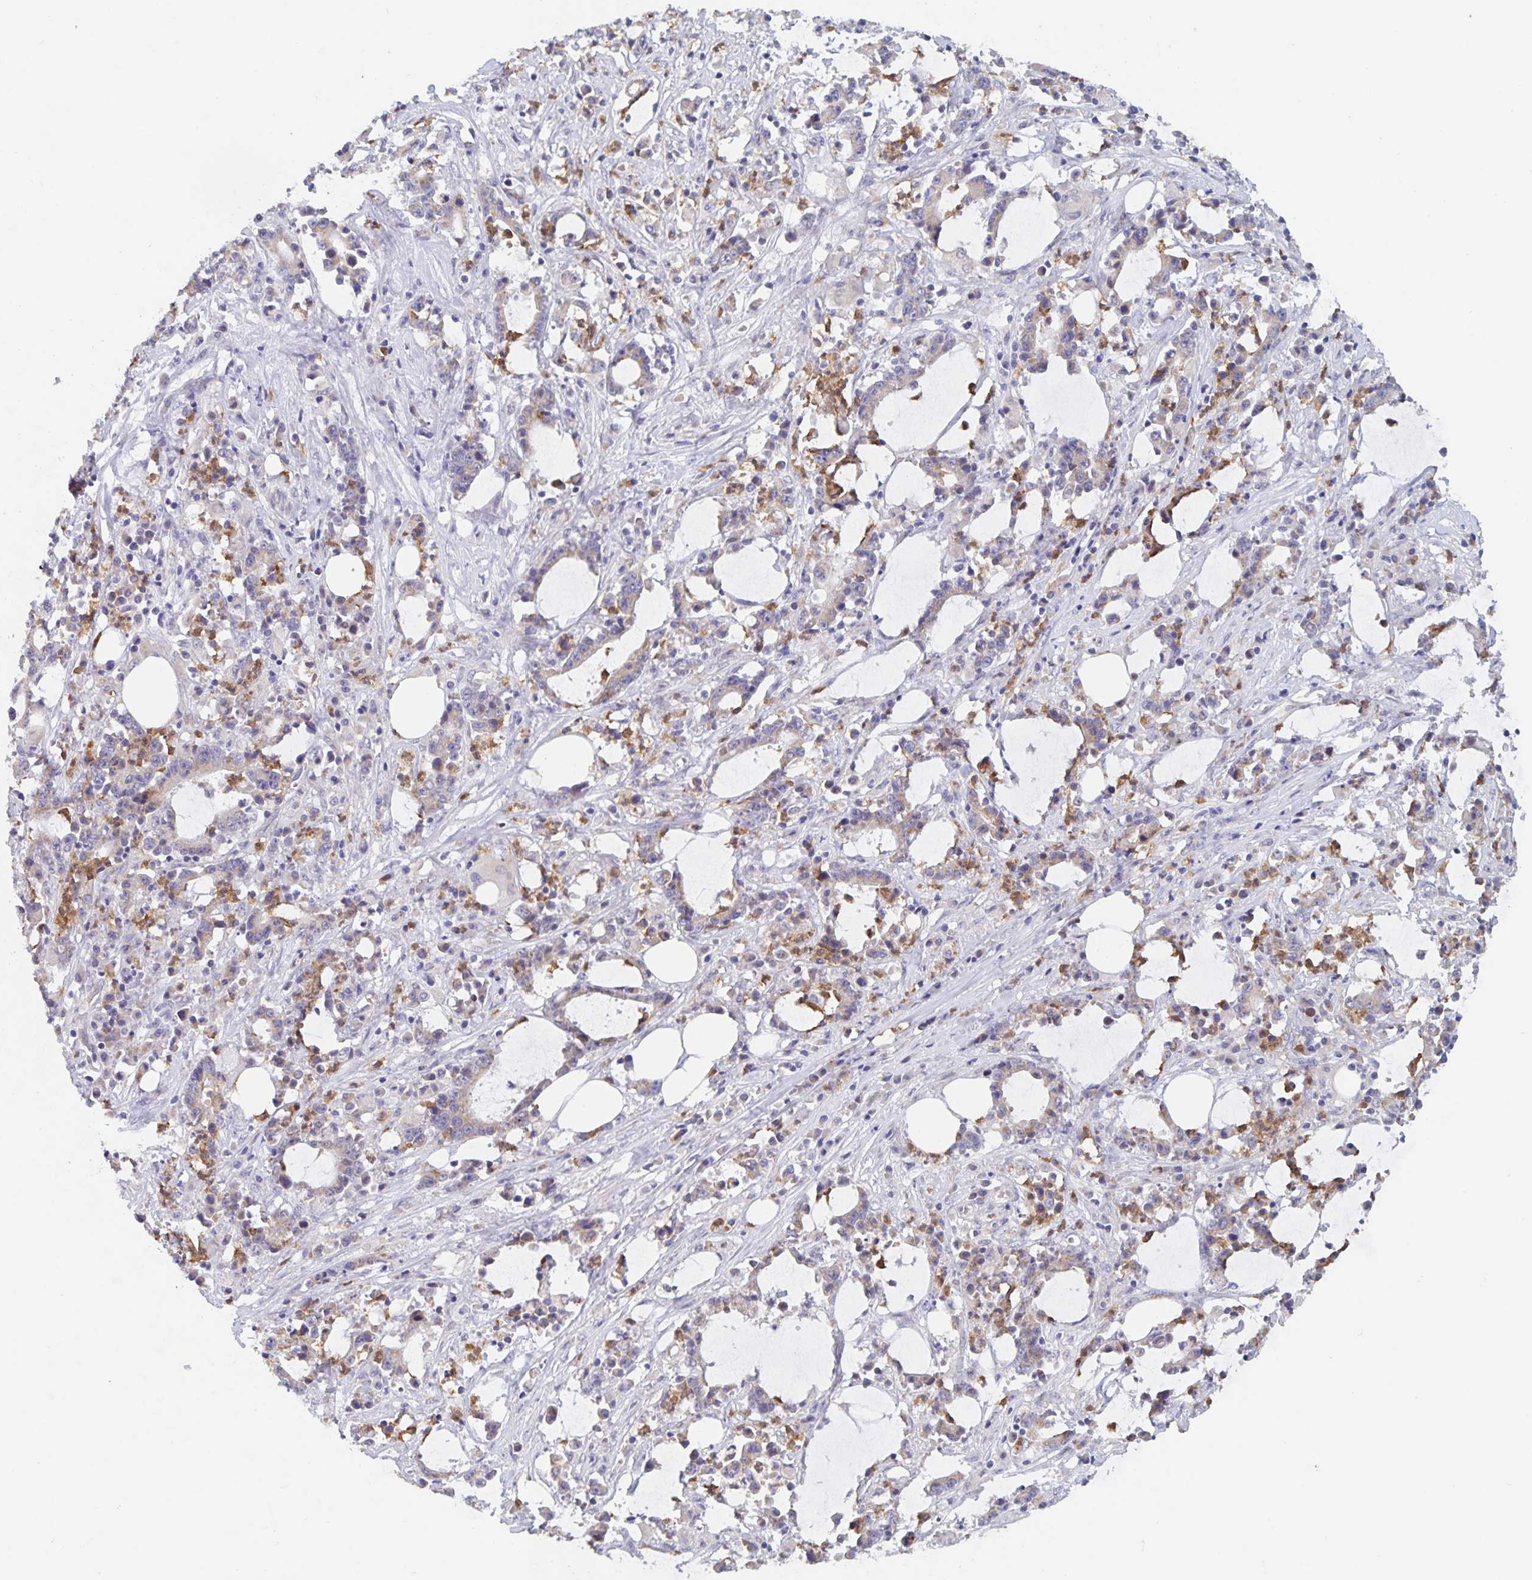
{"staining": {"intensity": "weak", "quantity": "25%-75%", "location": "cytoplasmic/membranous"}, "tissue": "stomach cancer", "cell_type": "Tumor cells", "image_type": "cancer", "snomed": [{"axis": "morphology", "description": "Adenocarcinoma, NOS"}, {"axis": "topography", "description": "Stomach, upper"}], "caption": "Stomach cancer (adenocarcinoma) was stained to show a protein in brown. There is low levels of weak cytoplasmic/membranous positivity in approximately 25%-75% of tumor cells.", "gene": "CDC42BPG", "patient": {"sex": "male", "age": 68}}